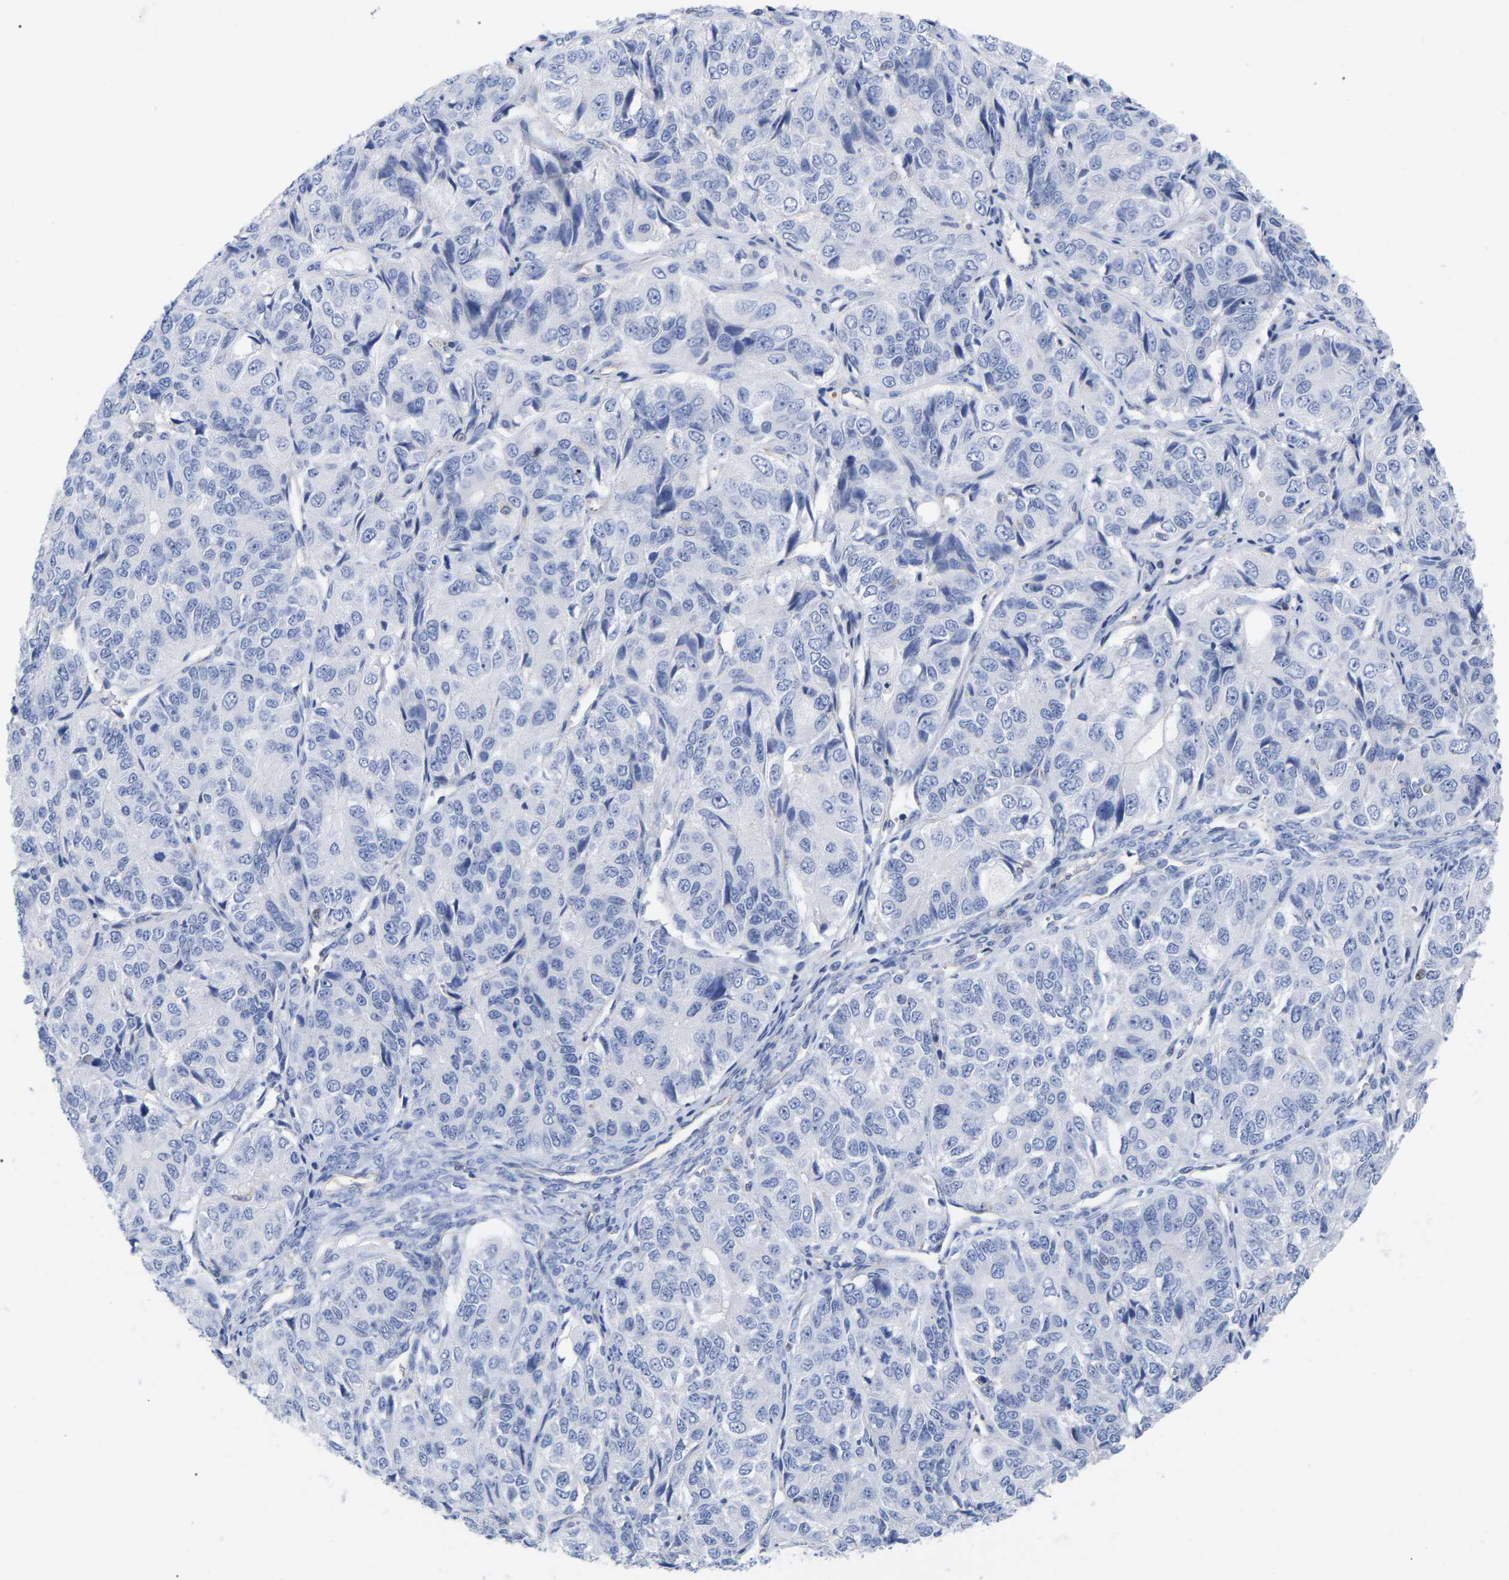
{"staining": {"intensity": "negative", "quantity": "none", "location": "none"}, "tissue": "ovarian cancer", "cell_type": "Tumor cells", "image_type": "cancer", "snomed": [{"axis": "morphology", "description": "Carcinoma, endometroid"}, {"axis": "topography", "description": "Ovary"}], "caption": "An image of human ovarian cancer is negative for staining in tumor cells. (Stains: DAB (3,3'-diaminobenzidine) immunohistochemistry (IHC) with hematoxylin counter stain, Microscopy: brightfield microscopy at high magnification).", "gene": "GIMAP4", "patient": {"sex": "female", "age": 51}}